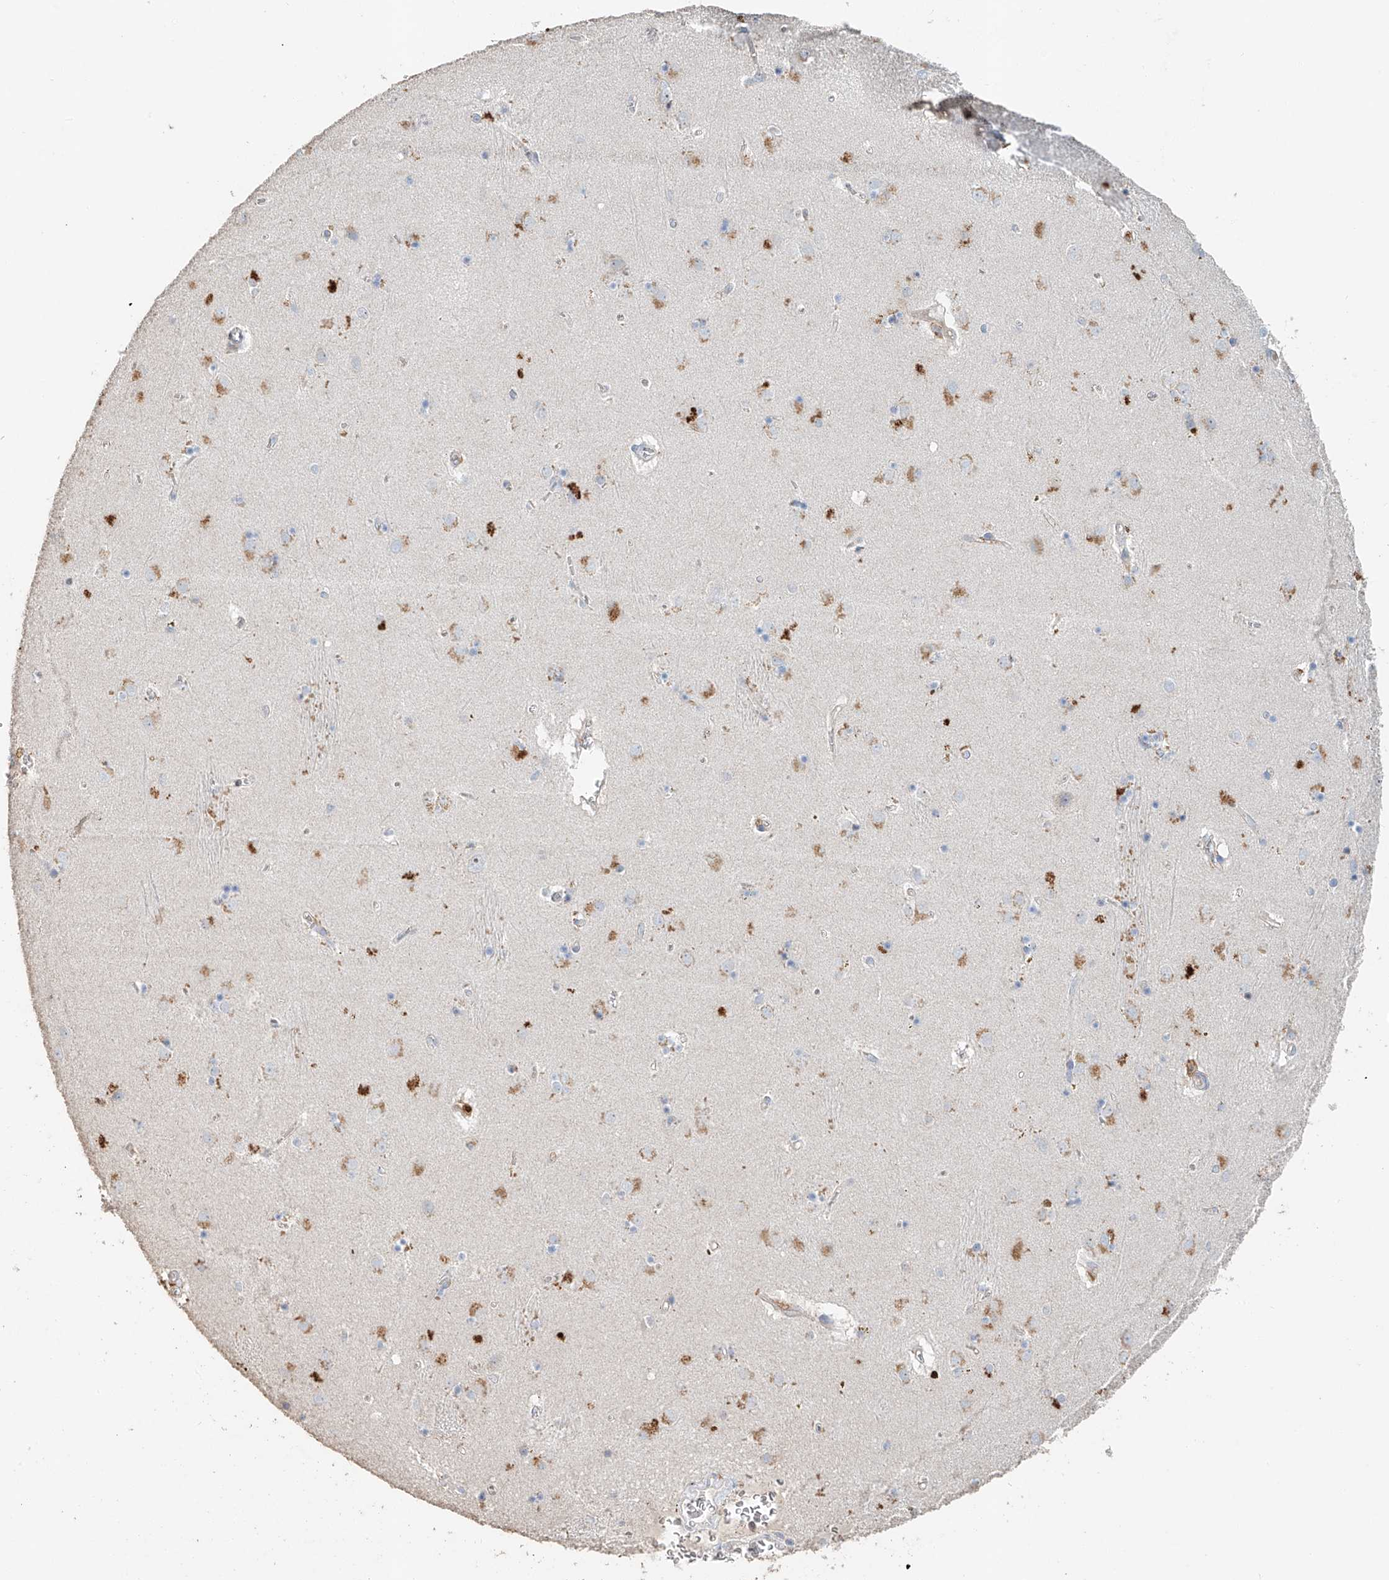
{"staining": {"intensity": "moderate", "quantity": "<25%", "location": "cytoplasmic/membranous"}, "tissue": "caudate", "cell_type": "Glial cells", "image_type": "normal", "snomed": [{"axis": "morphology", "description": "Normal tissue, NOS"}, {"axis": "topography", "description": "Lateral ventricle wall"}], "caption": "Immunohistochemical staining of normal caudate reveals <25% levels of moderate cytoplasmic/membranous protein positivity in approximately <25% of glial cells. Using DAB (brown) and hematoxylin (blue) stains, captured at high magnification using brightfield microscopy.", "gene": "TRIM47", "patient": {"sex": "male", "age": 70}}